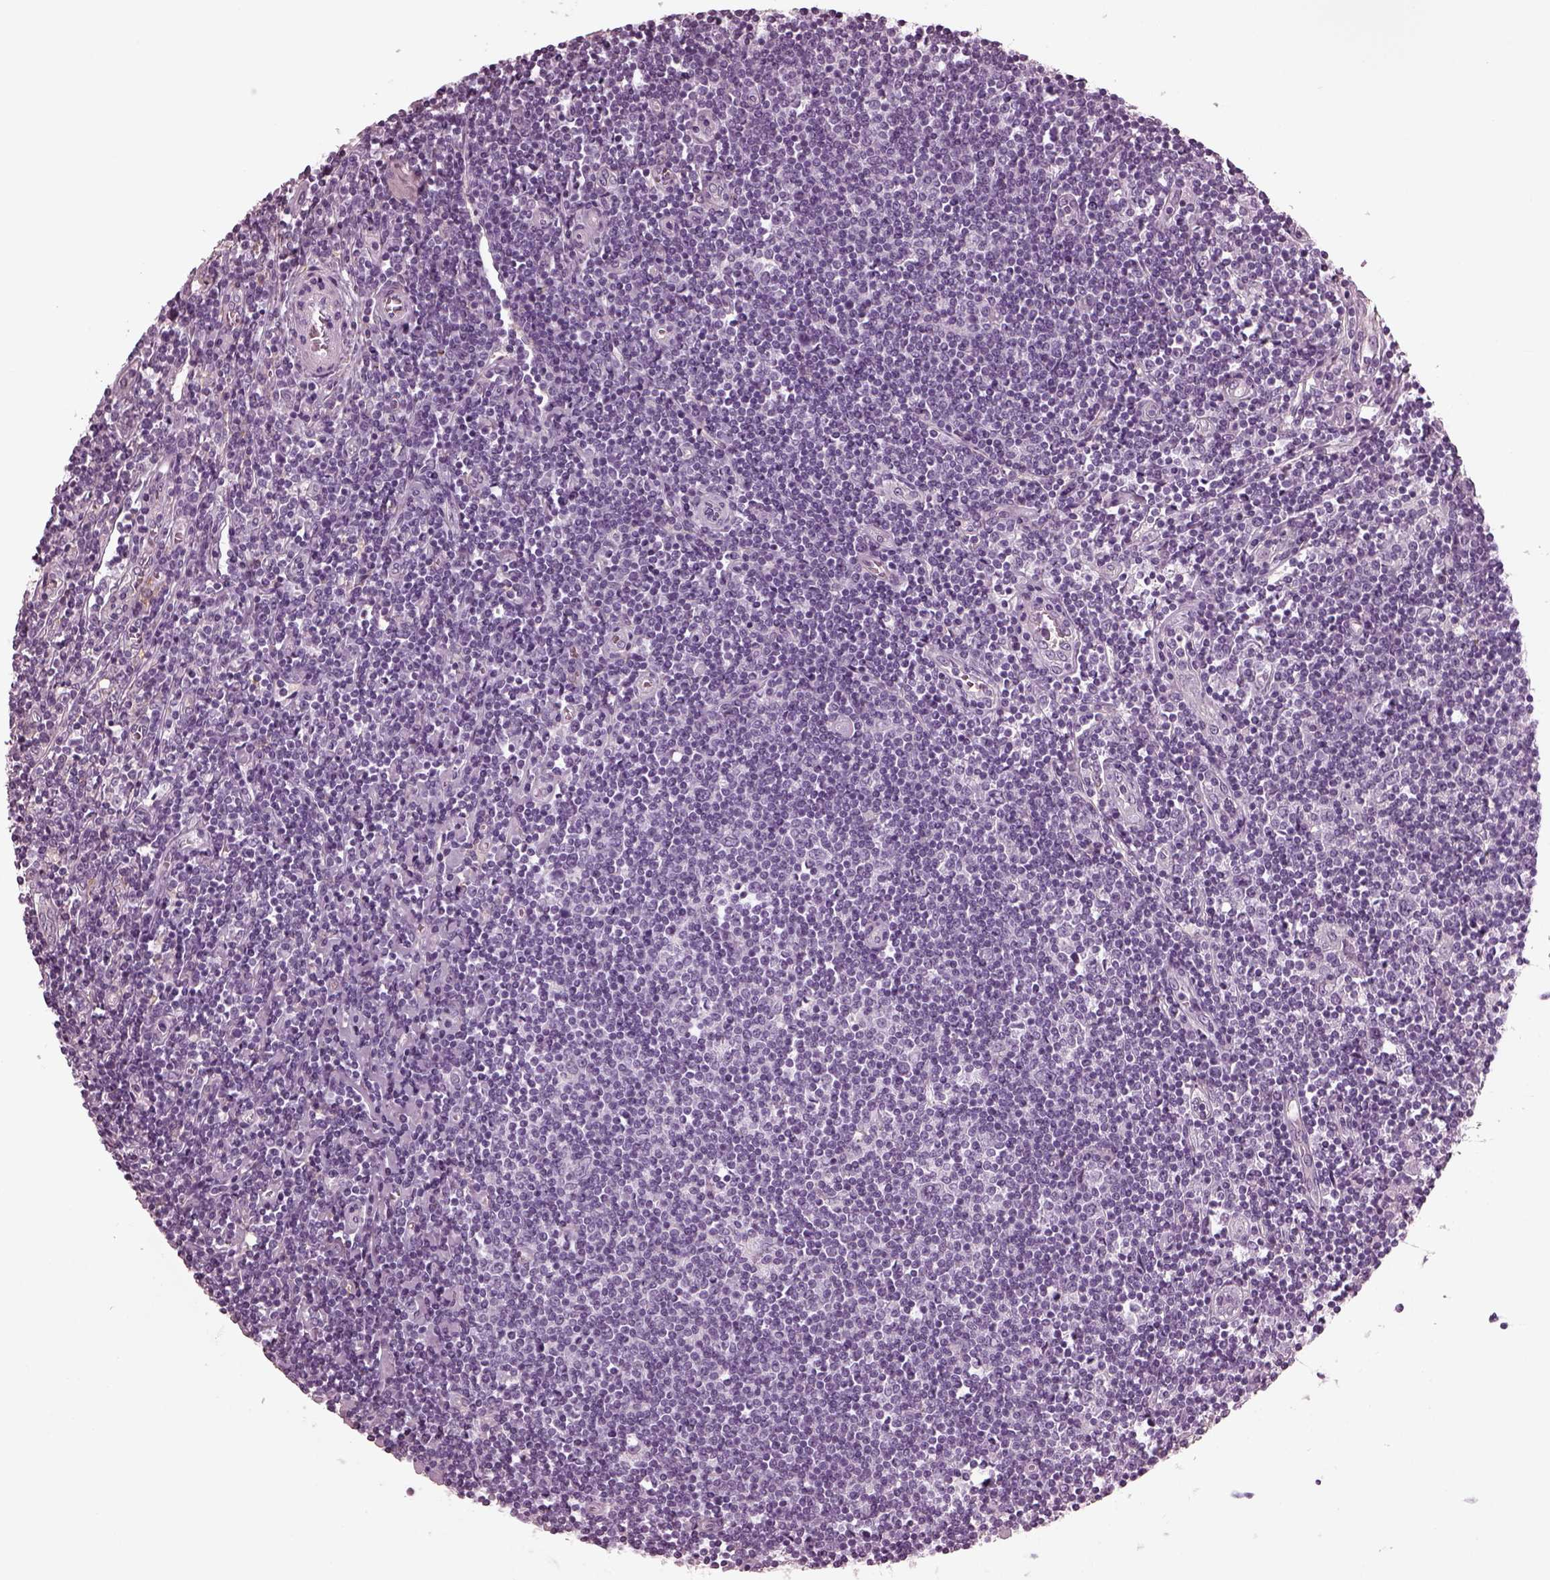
{"staining": {"intensity": "negative", "quantity": "none", "location": "none"}, "tissue": "lymphoma", "cell_type": "Tumor cells", "image_type": "cancer", "snomed": [{"axis": "morphology", "description": "Hodgkin's disease, NOS"}, {"axis": "topography", "description": "Lymph node"}], "caption": "Photomicrograph shows no protein staining in tumor cells of Hodgkin's disease tissue.", "gene": "CGA", "patient": {"sex": "male", "age": 40}}